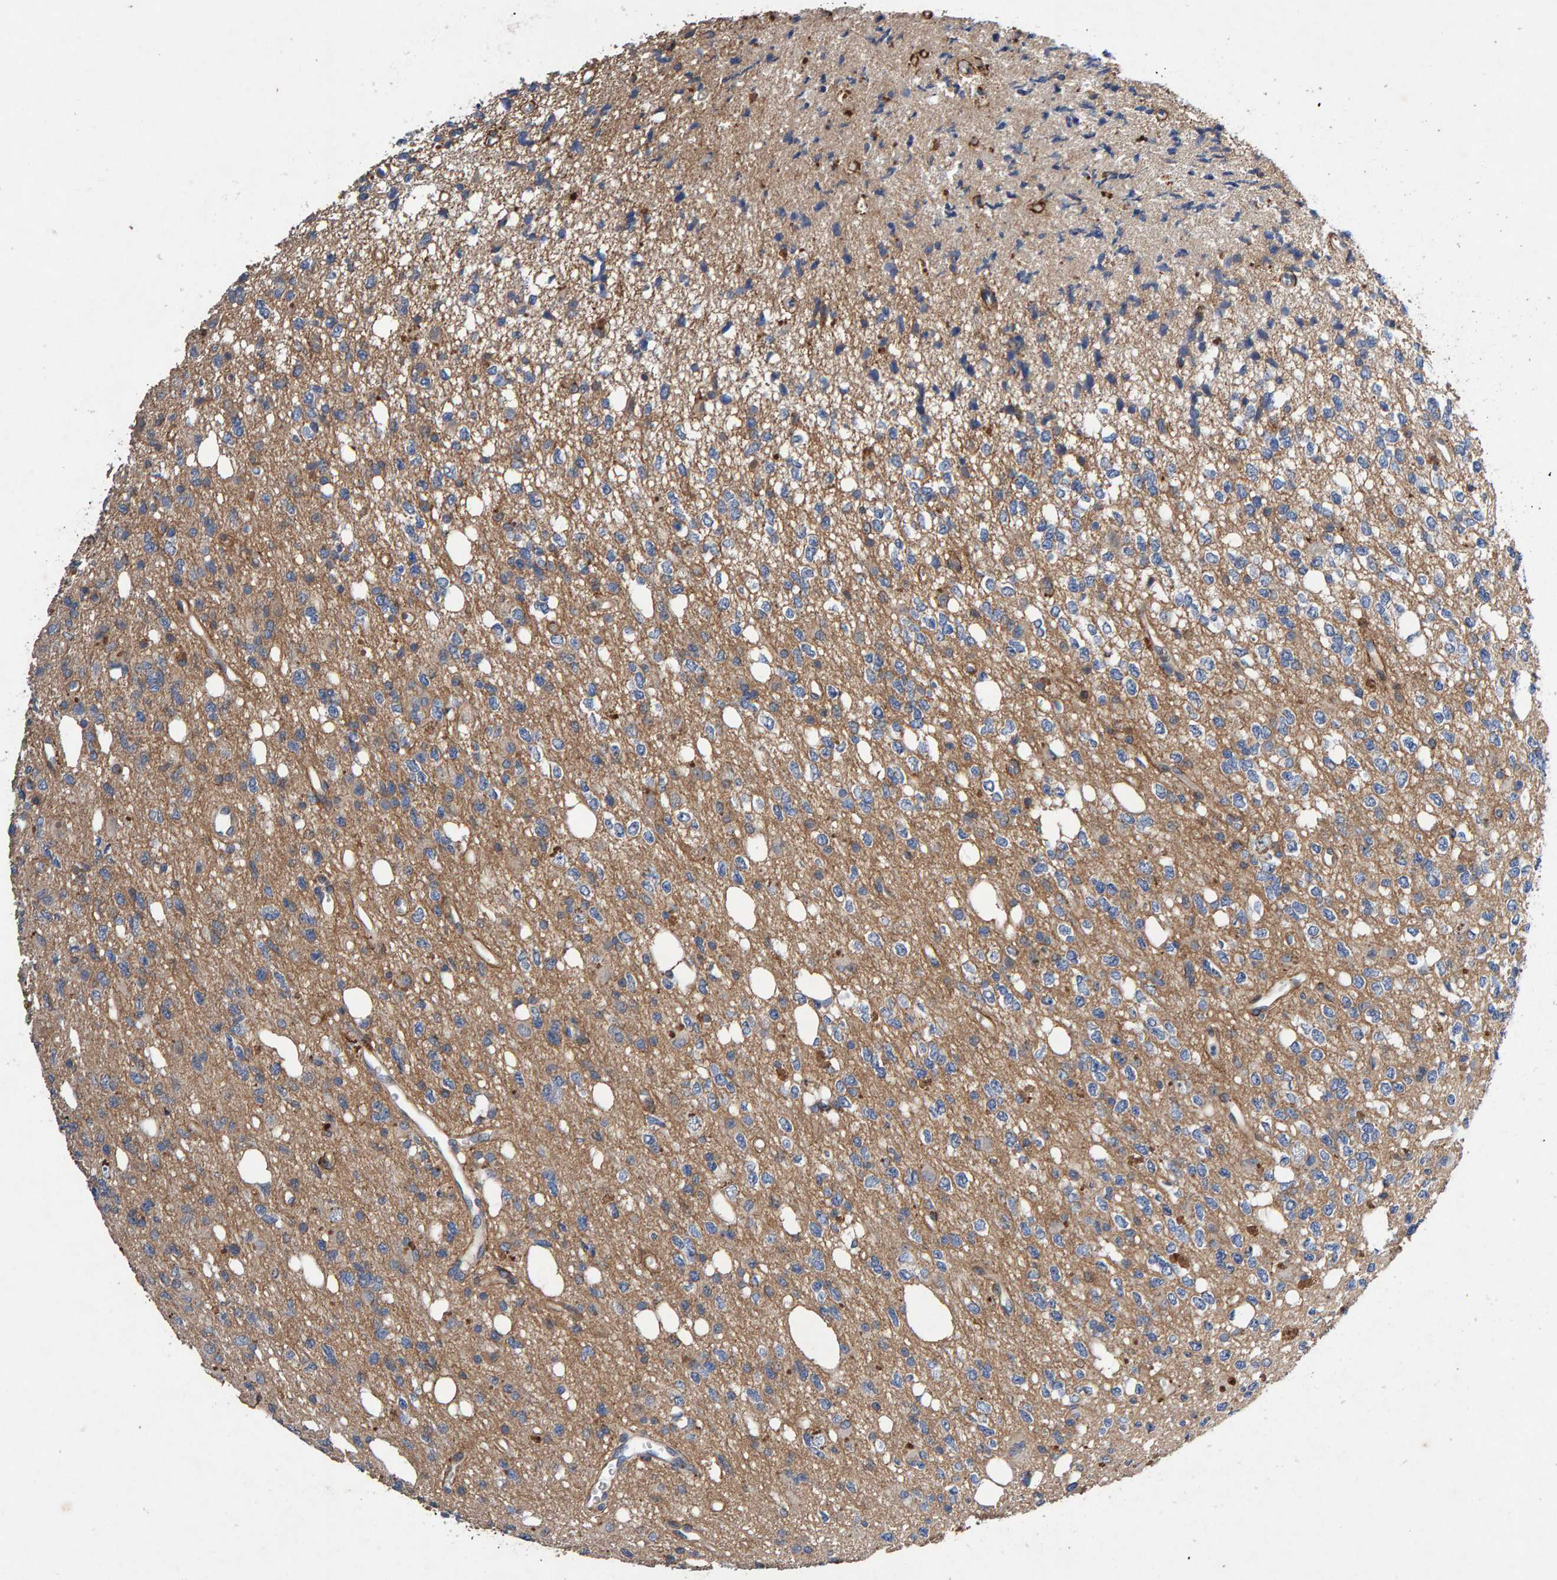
{"staining": {"intensity": "weak", "quantity": "<25%", "location": "cytoplasmic/membranous"}, "tissue": "glioma", "cell_type": "Tumor cells", "image_type": "cancer", "snomed": [{"axis": "morphology", "description": "Glioma, malignant, High grade"}, {"axis": "topography", "description": "Brain"}], "caption": "Malignant glioma (high-grade) was stained to show a protein in brown. There is no significant positivity in tumor cells. (Brightfield microscopy of DAB (3,3'-diaminobenzidine) IHC at high magnification).", "gene": "EFR3A", "patient": {"sex": "female", "age": 62}}